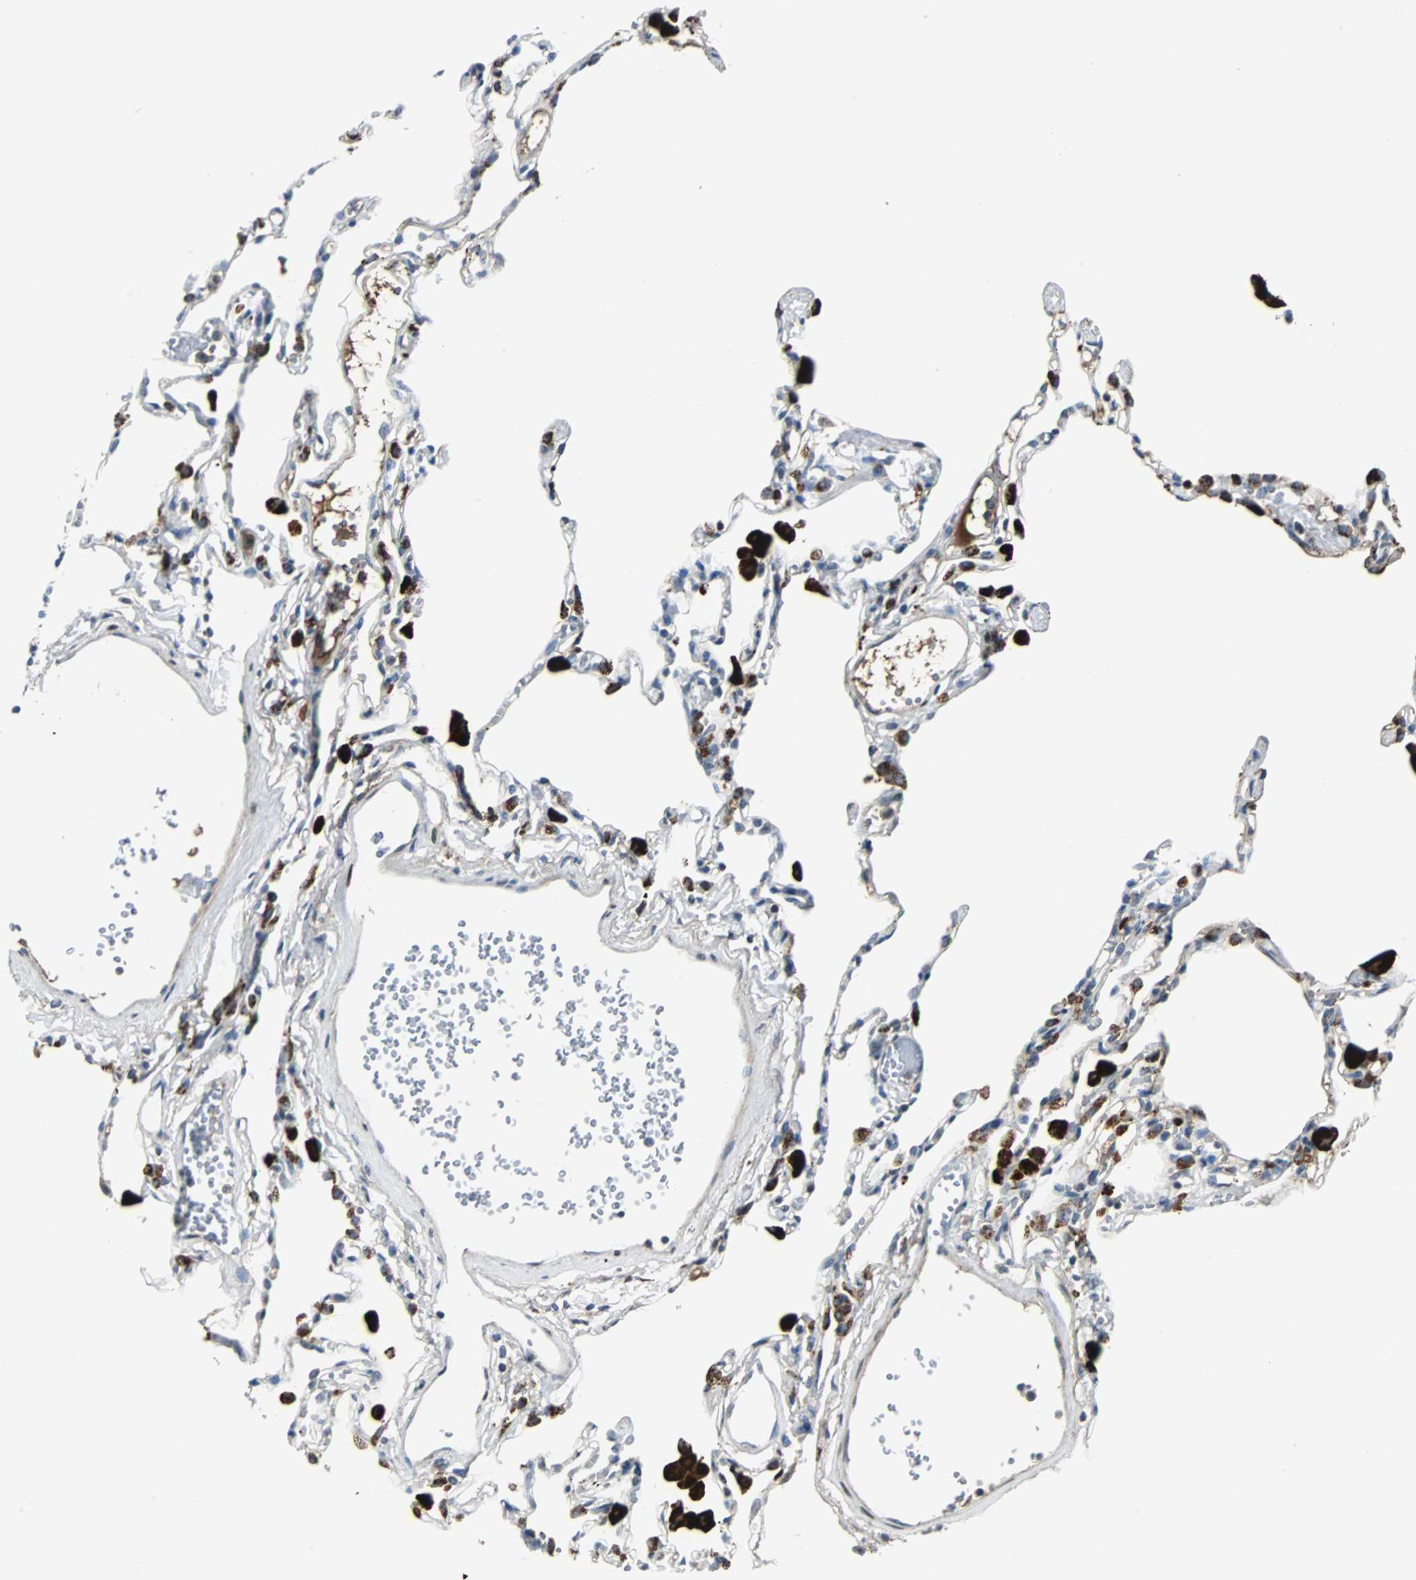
{"staining": {"intensity": "moderate", "quantity": "<25%", "location": "nuclear"}, "tissue": "lung", "cell_type": "Alveolar cells", "image_type": "normal", "snomed": [{"axis": "morphology", "description": "Normal tissue, NOS"}, {"axis": "topography", "description": "Lung"}], "caption": "Immunohistochemical staining of unremarkable lung displays moderate nuclear protein expression in about <25% of alveolar cells.", "gene": "FHL2", "patient": {"sex": "female", "age": 49}}